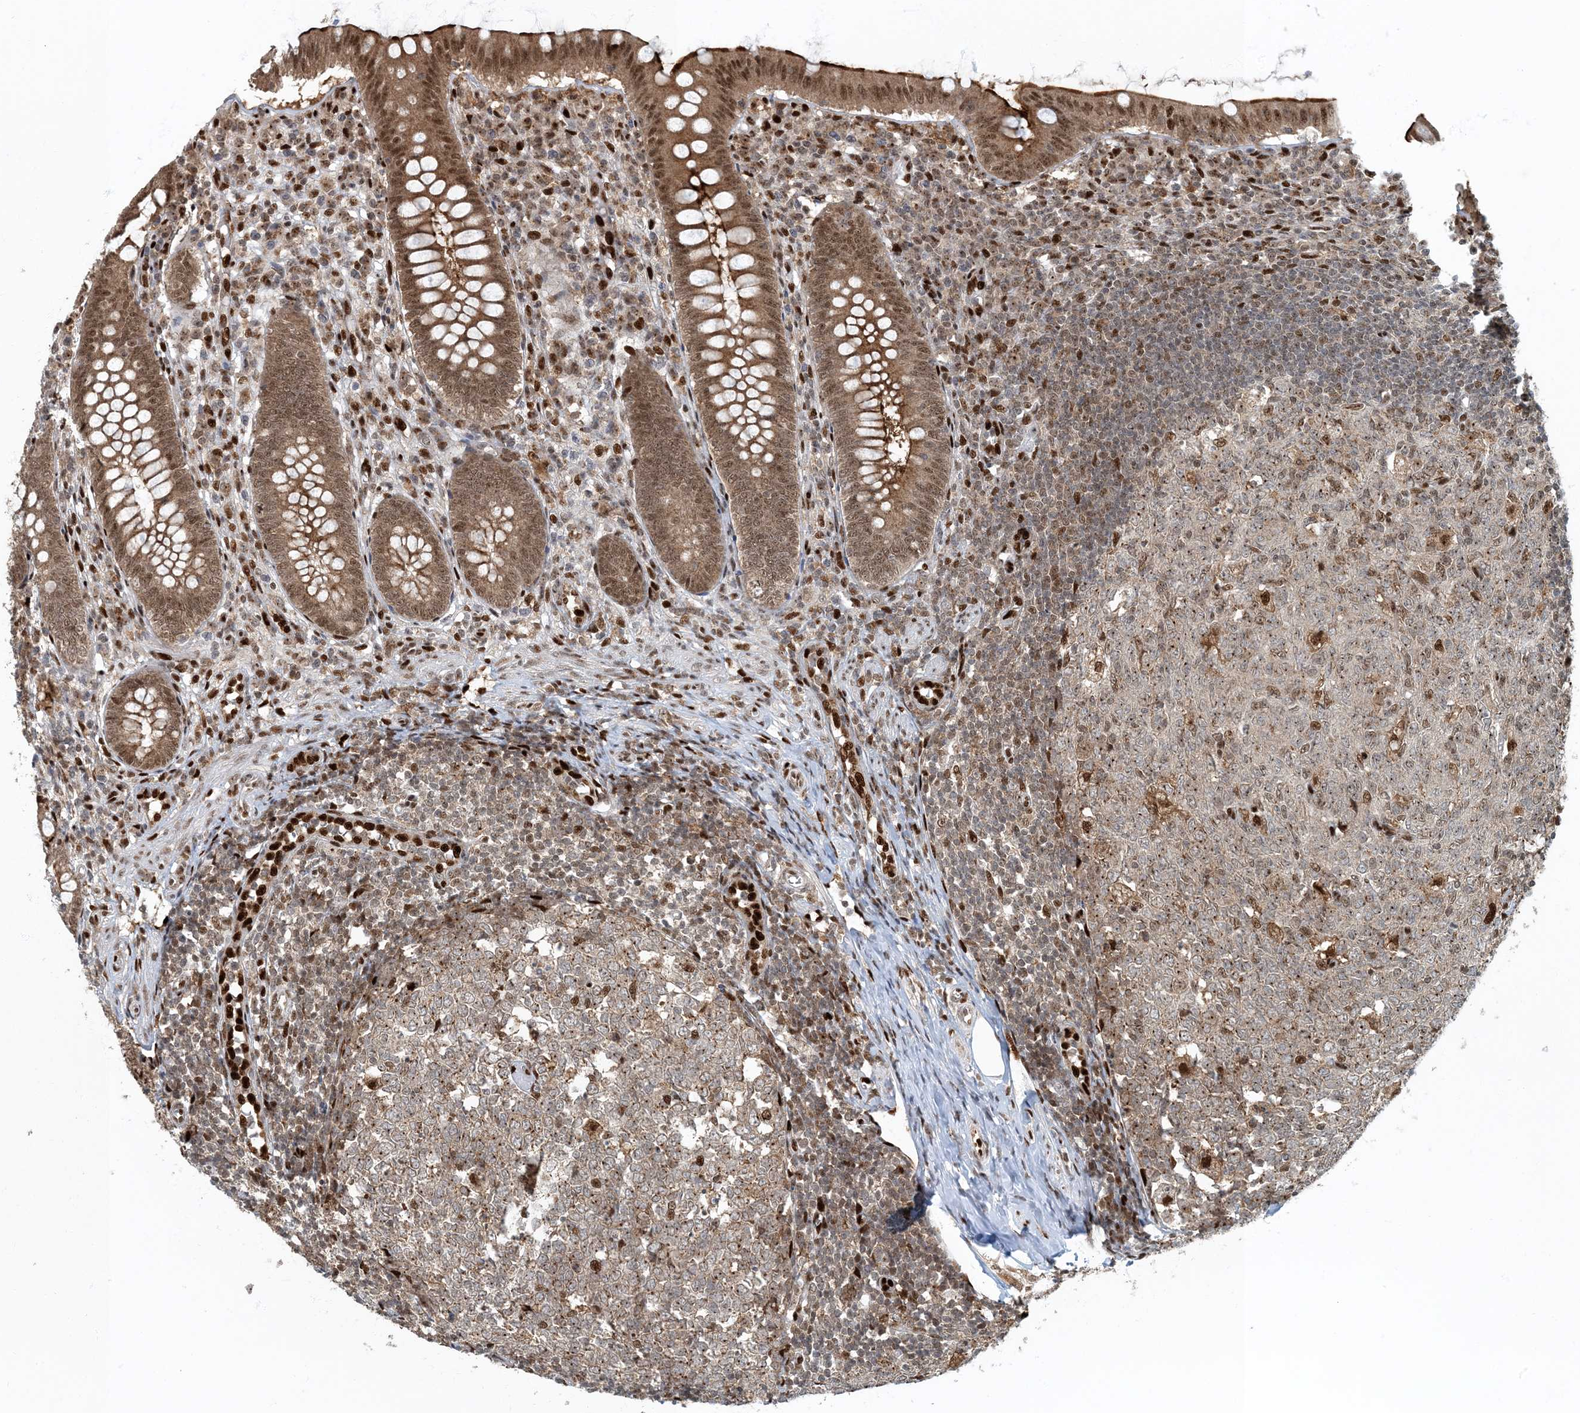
{"staining": {"intensity": "strong", "quantity": ">75%", "location": "cytoplasmic/membranous,nuclear"}, "tissue": "appendix", "cell_type": "Glandular cells", "image_type": "normal", "snomed": [{"axis": "morphology", "description": "Normal tissue, NOS"}, {"axis": "topography", "description": "Appendix"}], "caption": "IHC staining of benign appendix, which demonstrates high levels of strong cytoplasmic/membranous,nuclear positivity in about >75% of glandular cells indicating strong cytoplasmic/membranous,nuclear protein expression. The staining was performed using DAB (brown) for protein detection and nuclei were counterstained in hematoxylin (blue).", "gene": "MBD1", "patient": {"sex": "male", "age": 14}}